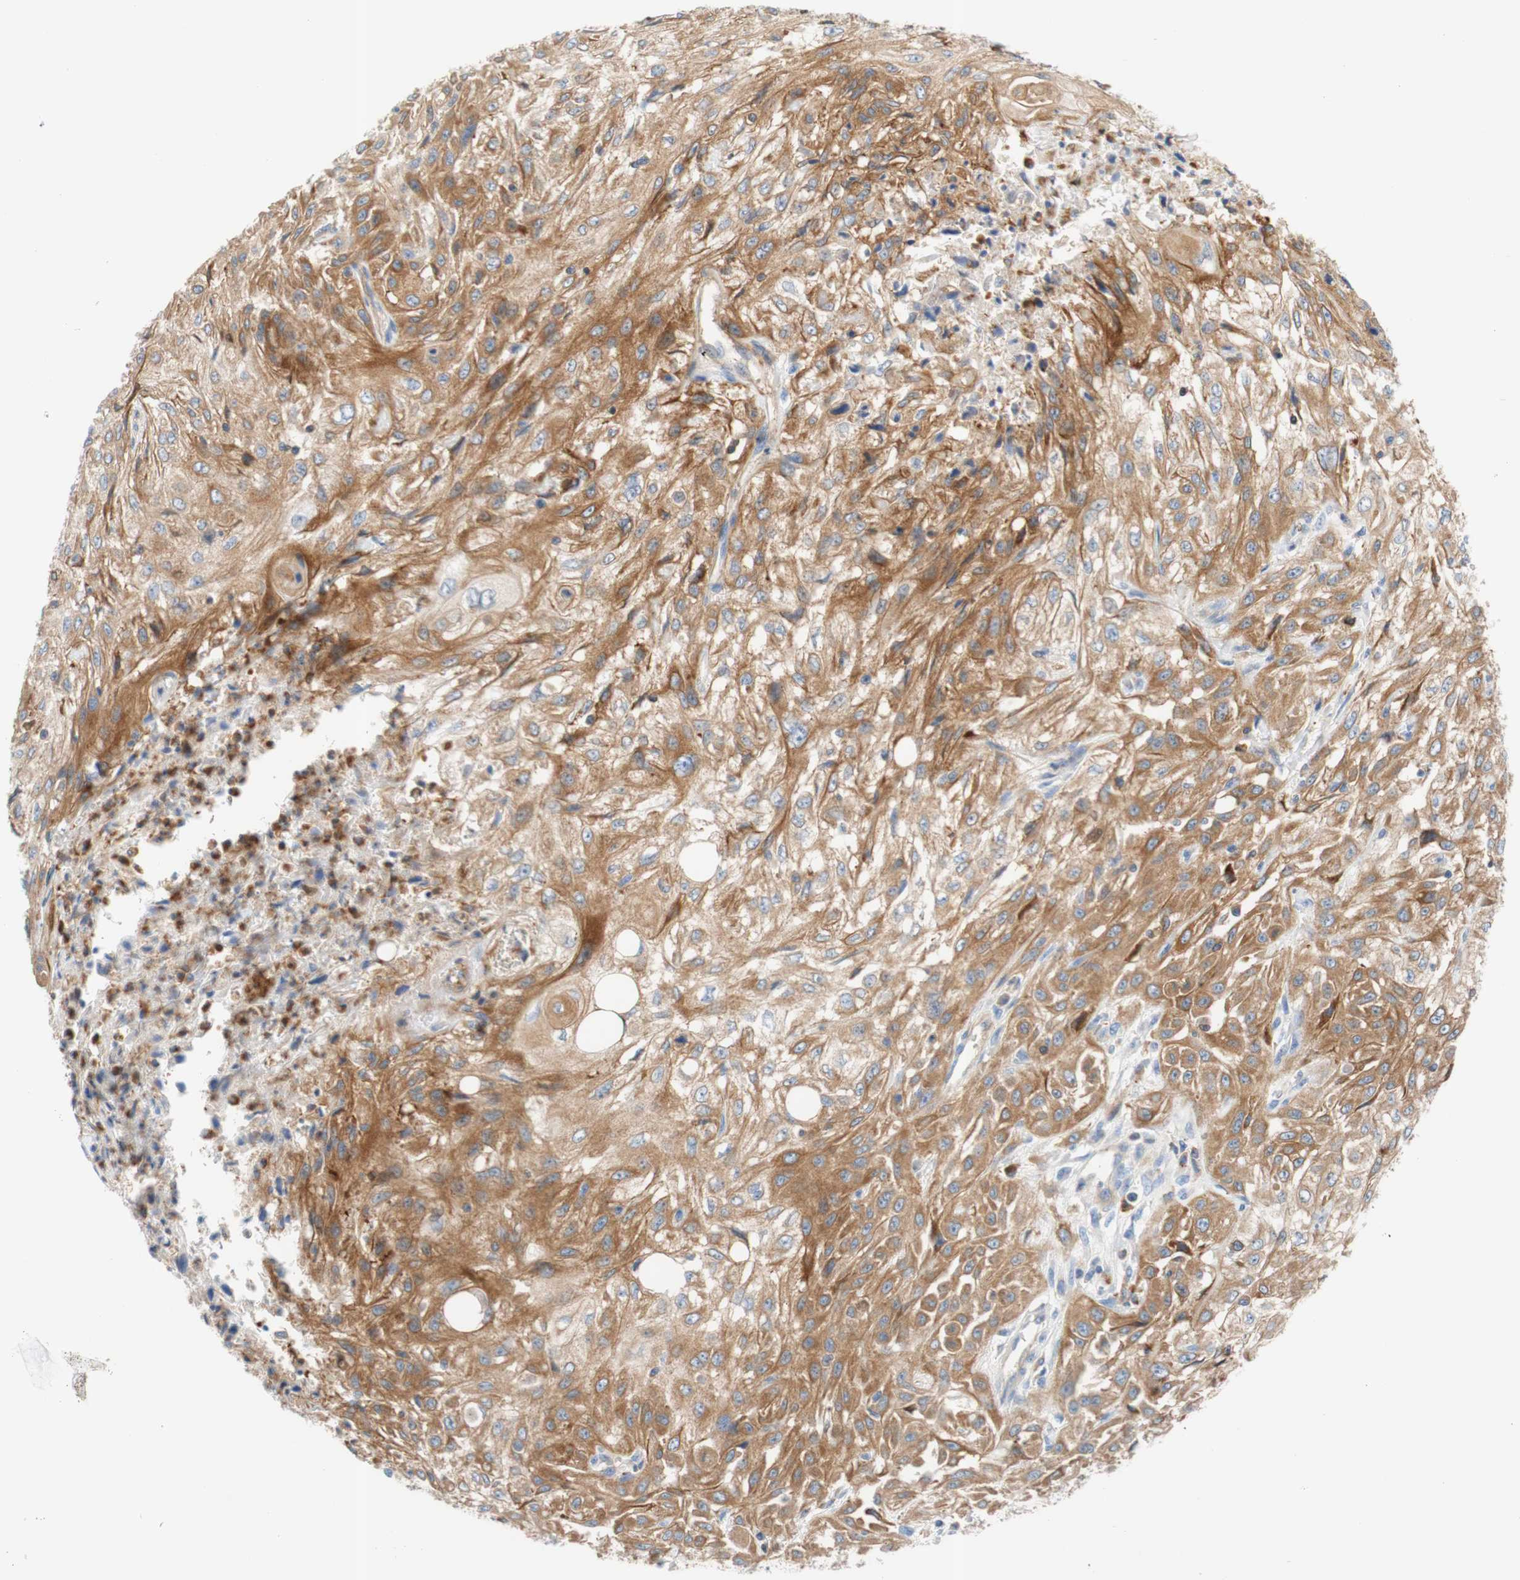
{"staining": {"intensity": "moderate", "quantity": ">75%", "location": "cytoplasmic/membranous"}, "tissue": "skin cancer", "cell_type": "Tumor cells", "image_type": "cancer", "snomed": [{"axis": "morphology", "description": "Squamous cell carcinoma, NOS"}, {"axis": "topography", "description": "Skin"}], "caption": "Protein staining of skin cancer (squamous cell carcinoma) tissue displays moderate cytoplasmic/membranous staining in approximately >75% of tumor cells.", "gene": "STOM", "patient": {"sex": "male", "age": 75}}